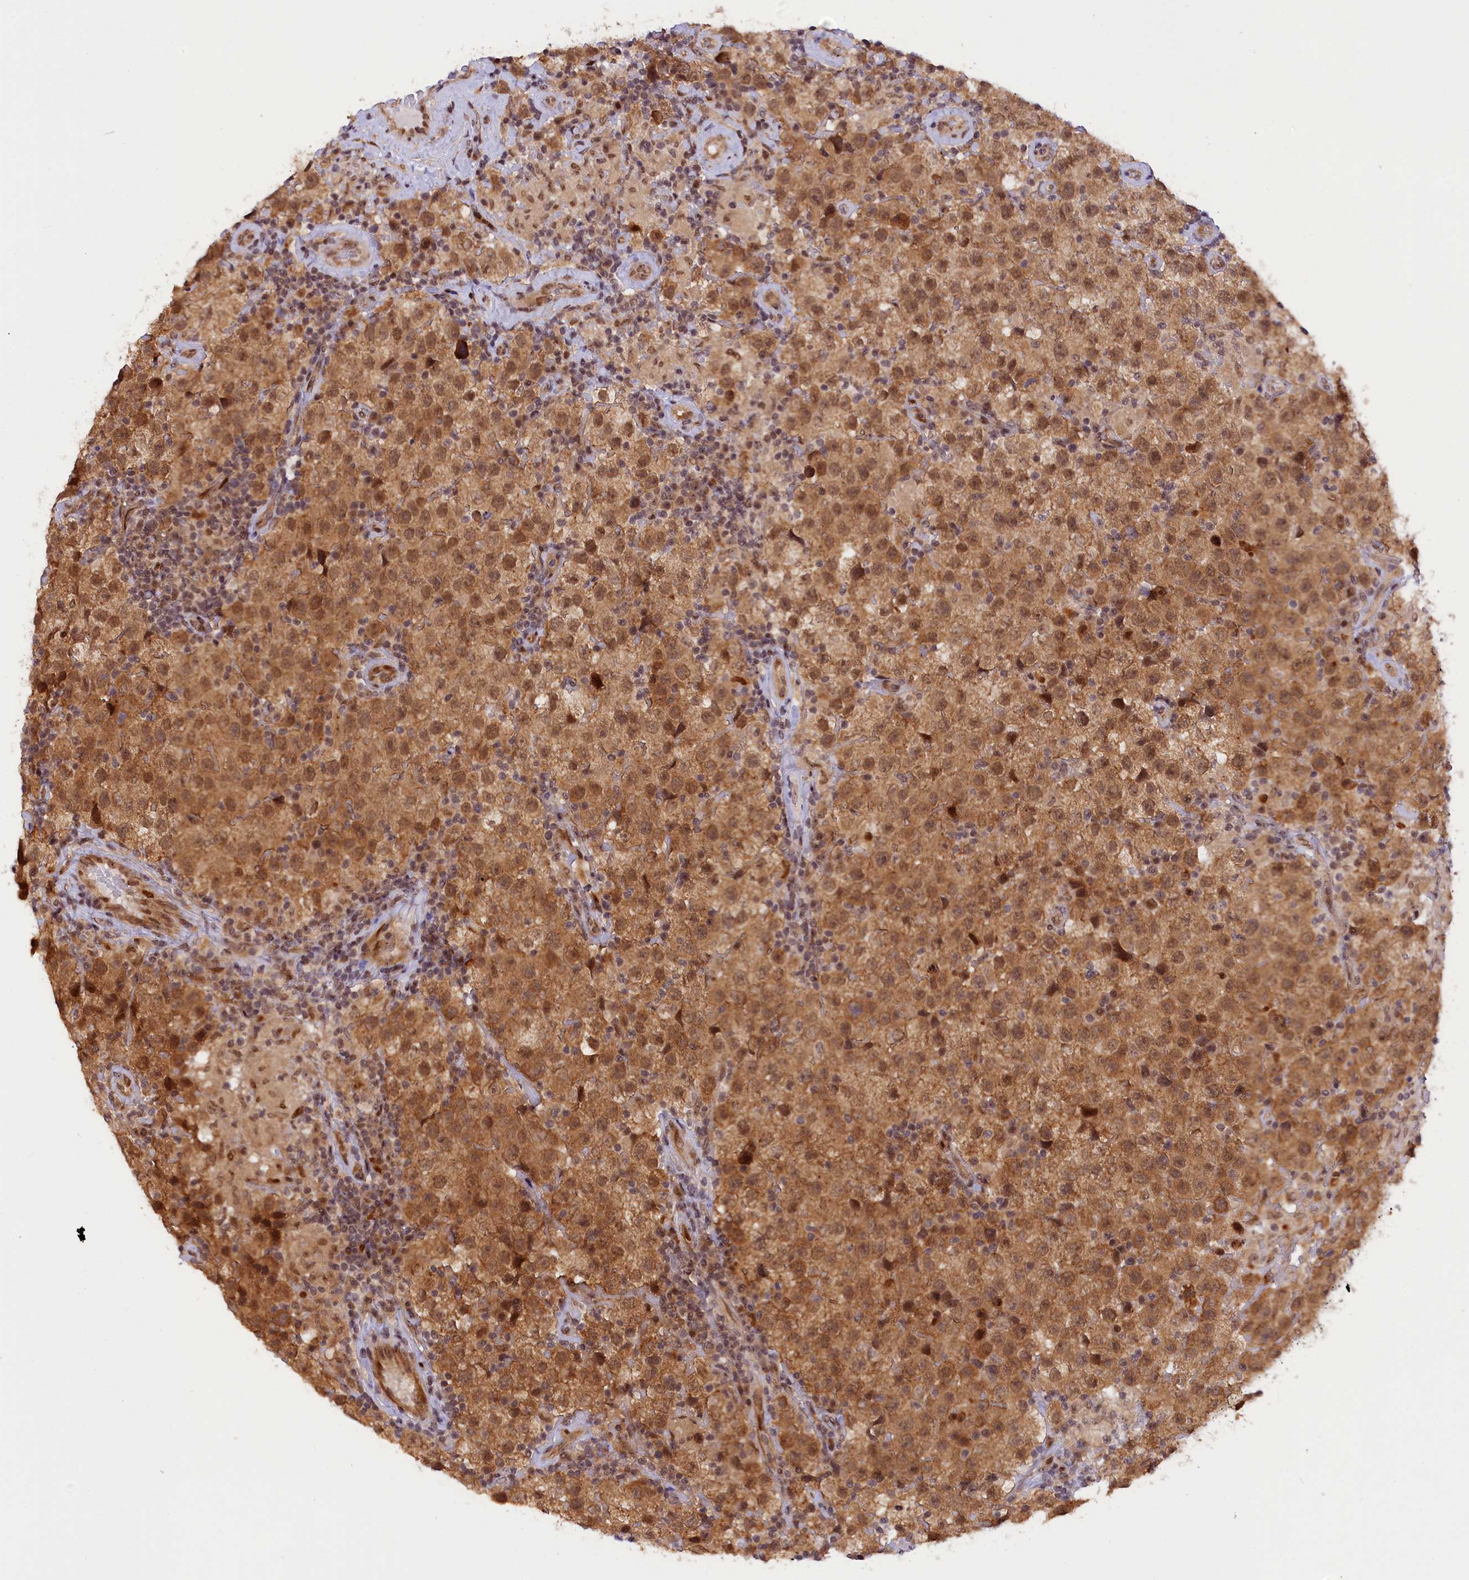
{"staining": {"intensity": "moderate", "quantity": ">75%", "location": "cytoplasmic/membranous,nuclear"}, "tissue": "testis cancer", "cell_type": "Tumor cells", "image_type": "cancer", "snomed": [{"axis": "morphology", "description": "Seminoma, NOS"}, {"axis": "morphology", "description": "Carcinoma, Embryonal, NOS"}, {"axis": "topography", "description": "Testis"}], "caption": "This histopathology image displays immunohistochemistry staining of testis cancer, with medium moderate cytoplasmic/membranous and nuclear positivity in about >75% of tumor cells.", "gene": "SAMD4A", "patient": {"sex": "male", "age": 41}}